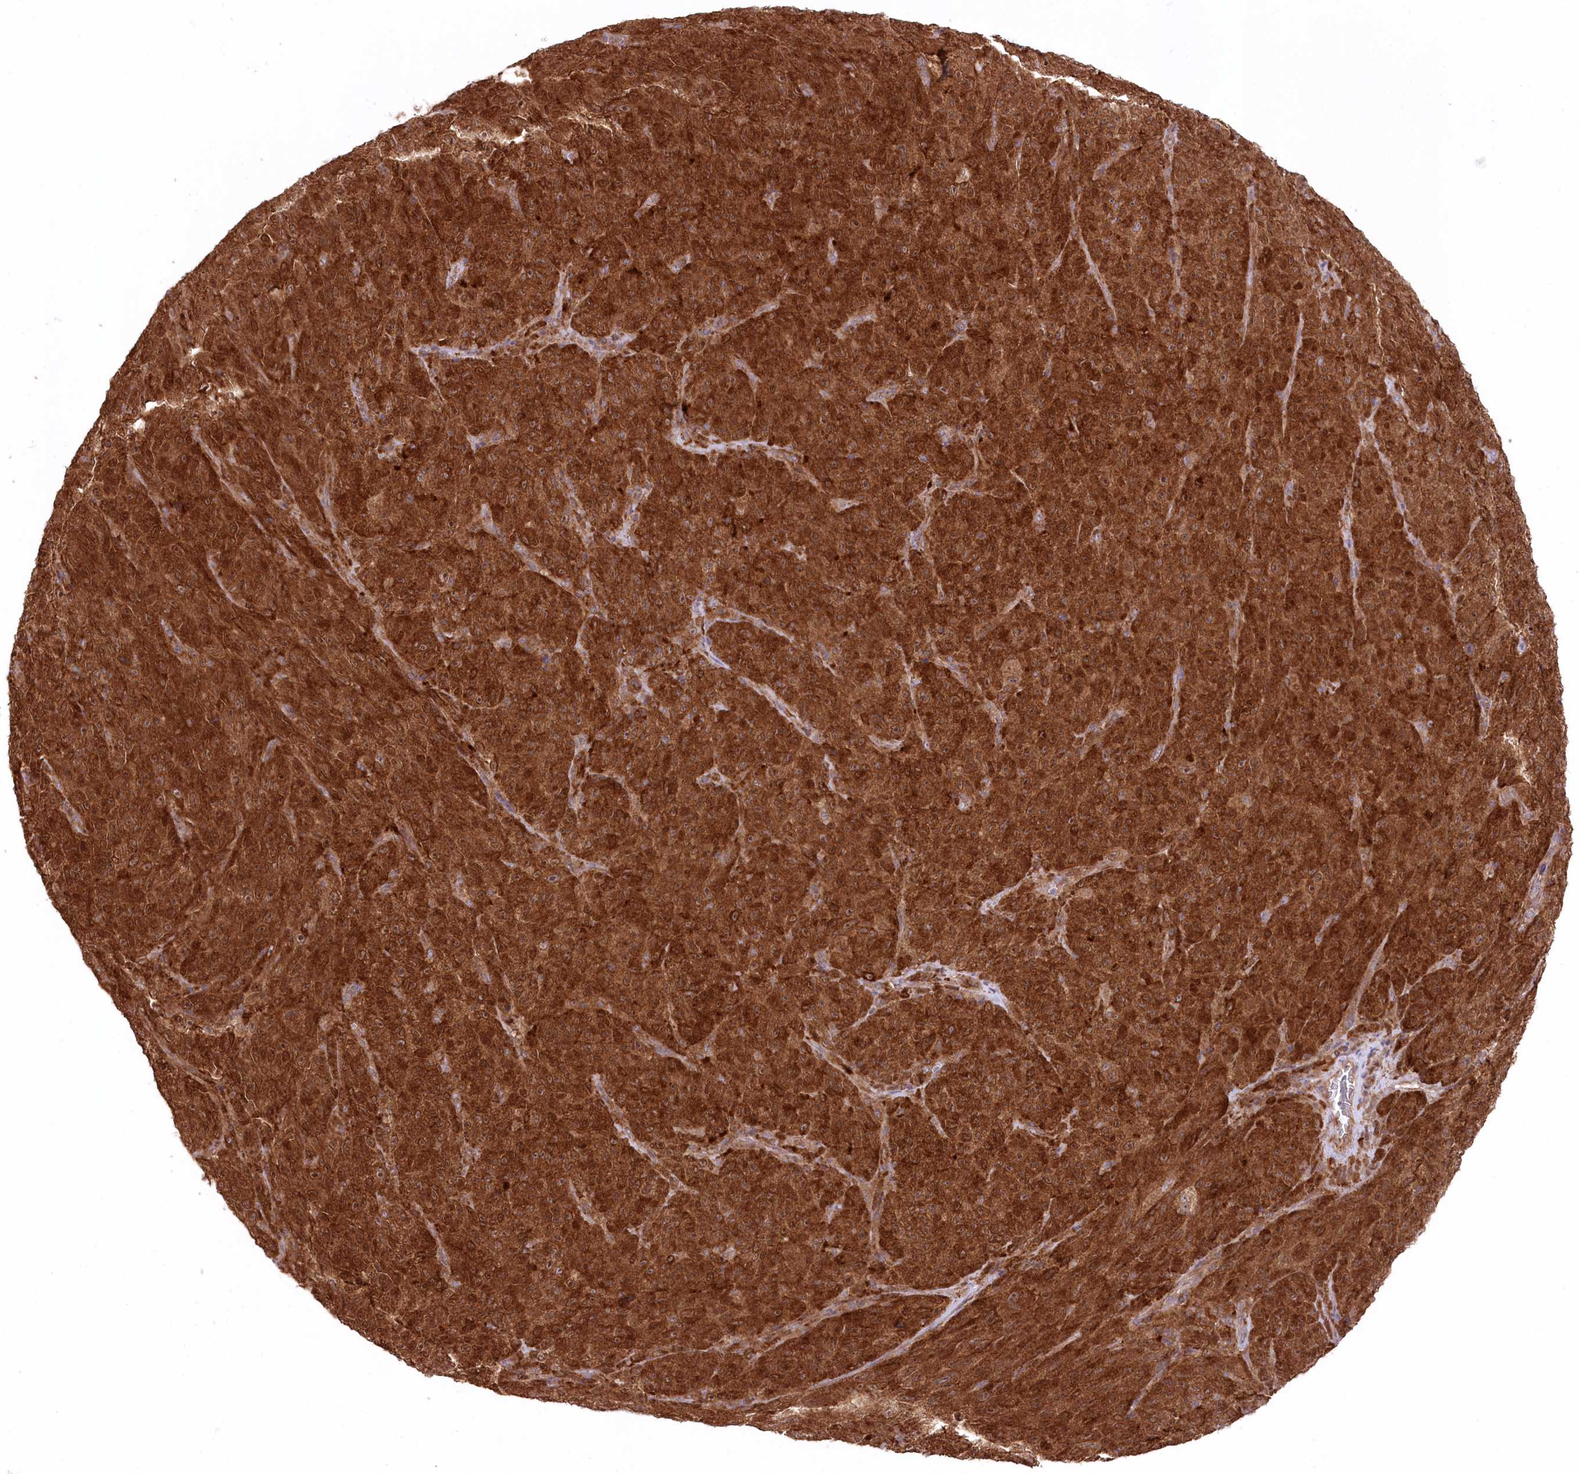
{"staining": {"intensity": "strong", "quantity": ">75%", "location": "cytoplasmic/membranous"}, "tissue": "melanoma", "cell_type": "Tumor cells", "image_type": "cancer", "snomed": [{"axis": "morphology", "description": "Malignant melanoma, NOS"}, {"axis": "topography", "description": "Skin"}], "caption": "Immunohistochemical staining of human malignant melanoma displays high levels of strong cytoplasmic/membranous protein staining in about >75% of tumor cells.", "gene": "CCDC91", "patient": {"sex": "female", "age": 82}}